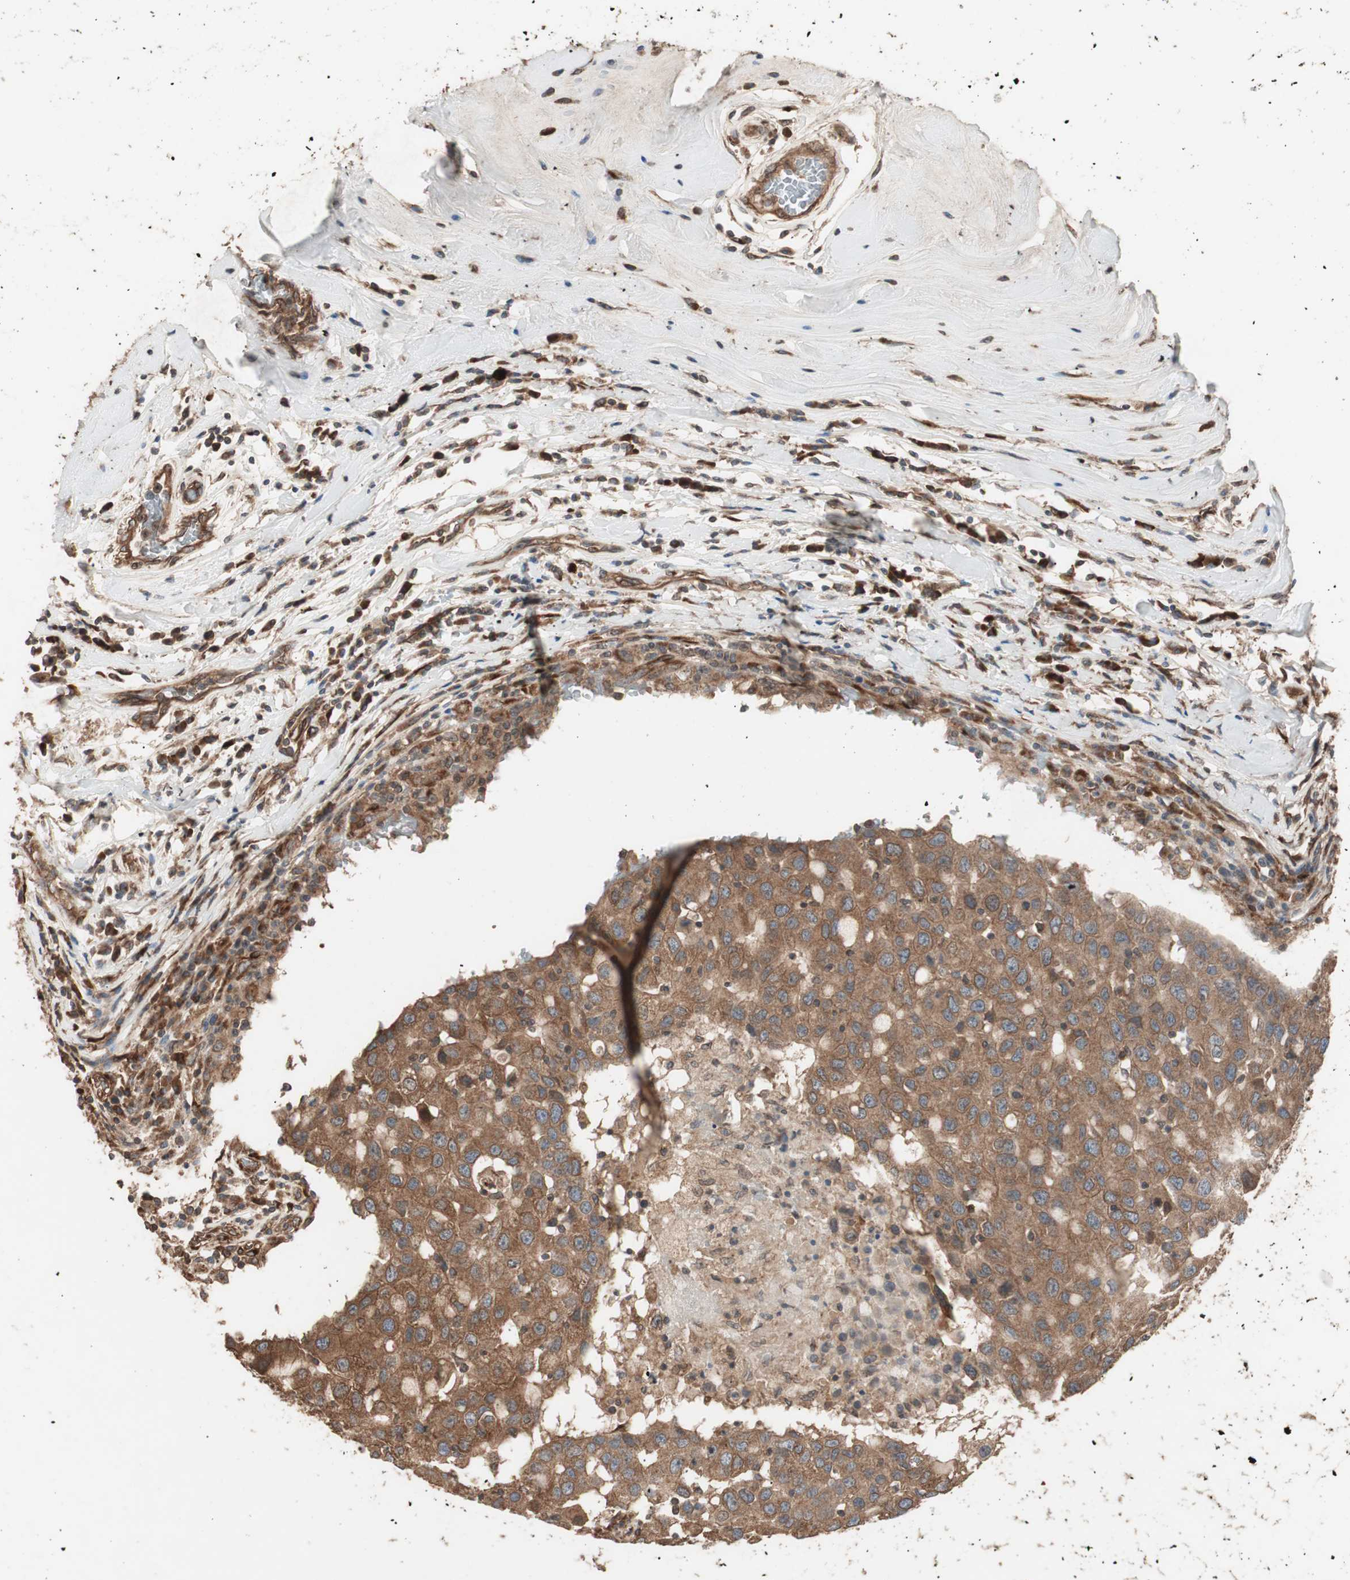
{"staining": {"intensity": "moderate", "quantity": ">75%", "location": "cytoplasmic/membranous"}, "tissue": "breast cancer", "cell_type": "Tumor cells", "image_type": "cancer", "snomed": [{"axis": "morphology", "description": "Duct carcinoma"}, {"axis": "topography", "description": "Breast"}], "caption": "Tumor cells display medium levels of moderate cytoplasmic/membranous staining in about >75% of cells in human breast infiltrating ductal carcinoma.", "gene": "LZTS1", "patient": {"sex": "female", "age": 27}}